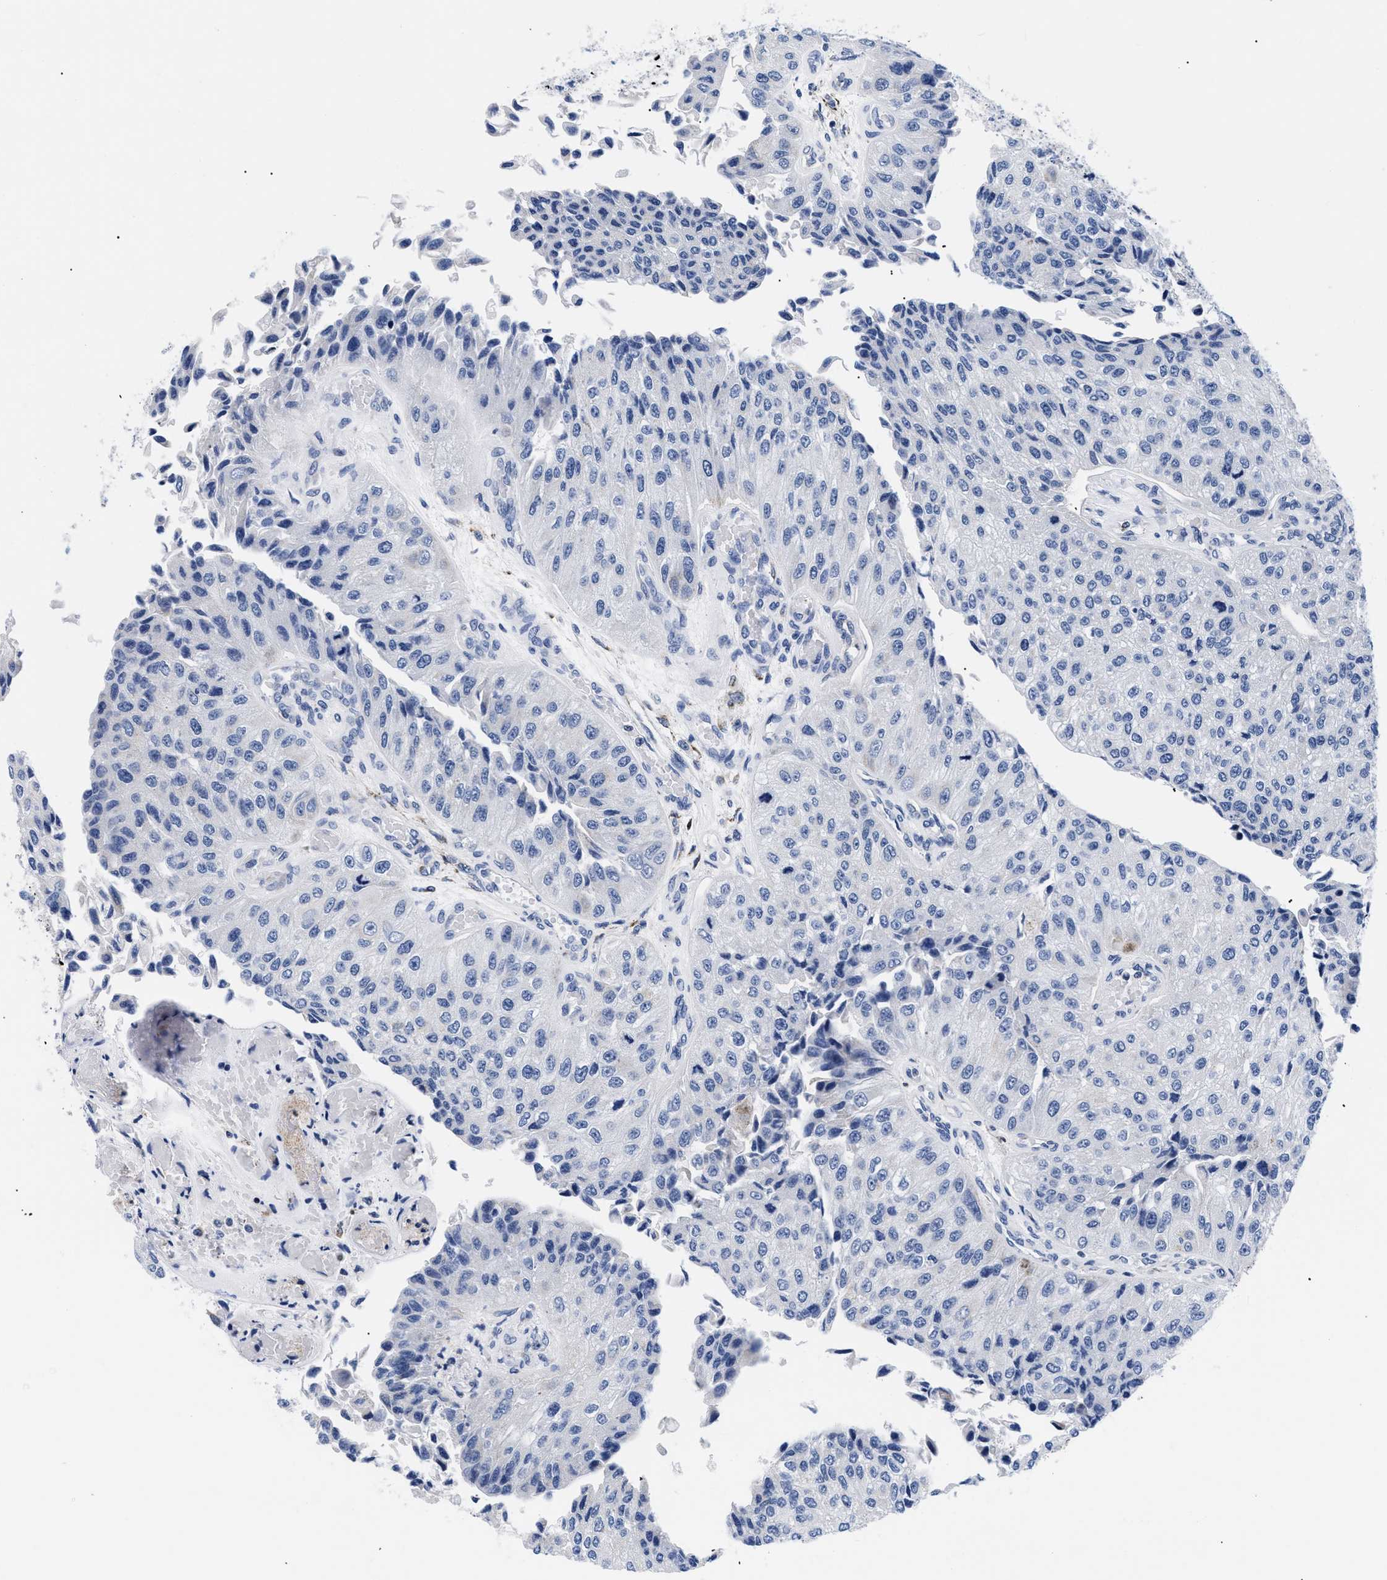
{"staining": {"intensity": "negative", "quantity": "none", "location": "none"}, "tissue": "urothelial cancer", "cell_type": "Tumor cells", "image_type": "cancer", "snomed": [{"axis": "morphology", "description": "Urothelial carcinoma, High grade"}, {"axis": "topography", "description": "Kidney"}, {"axis": "topography", "description": "Urinary bladder"}], "caption": "Urothelial cancer was stained to show a protein in brown. There is no significant staining in tumor cells.", "gene": "GPR149", "patient": {"sex": "male", "age": 77}}